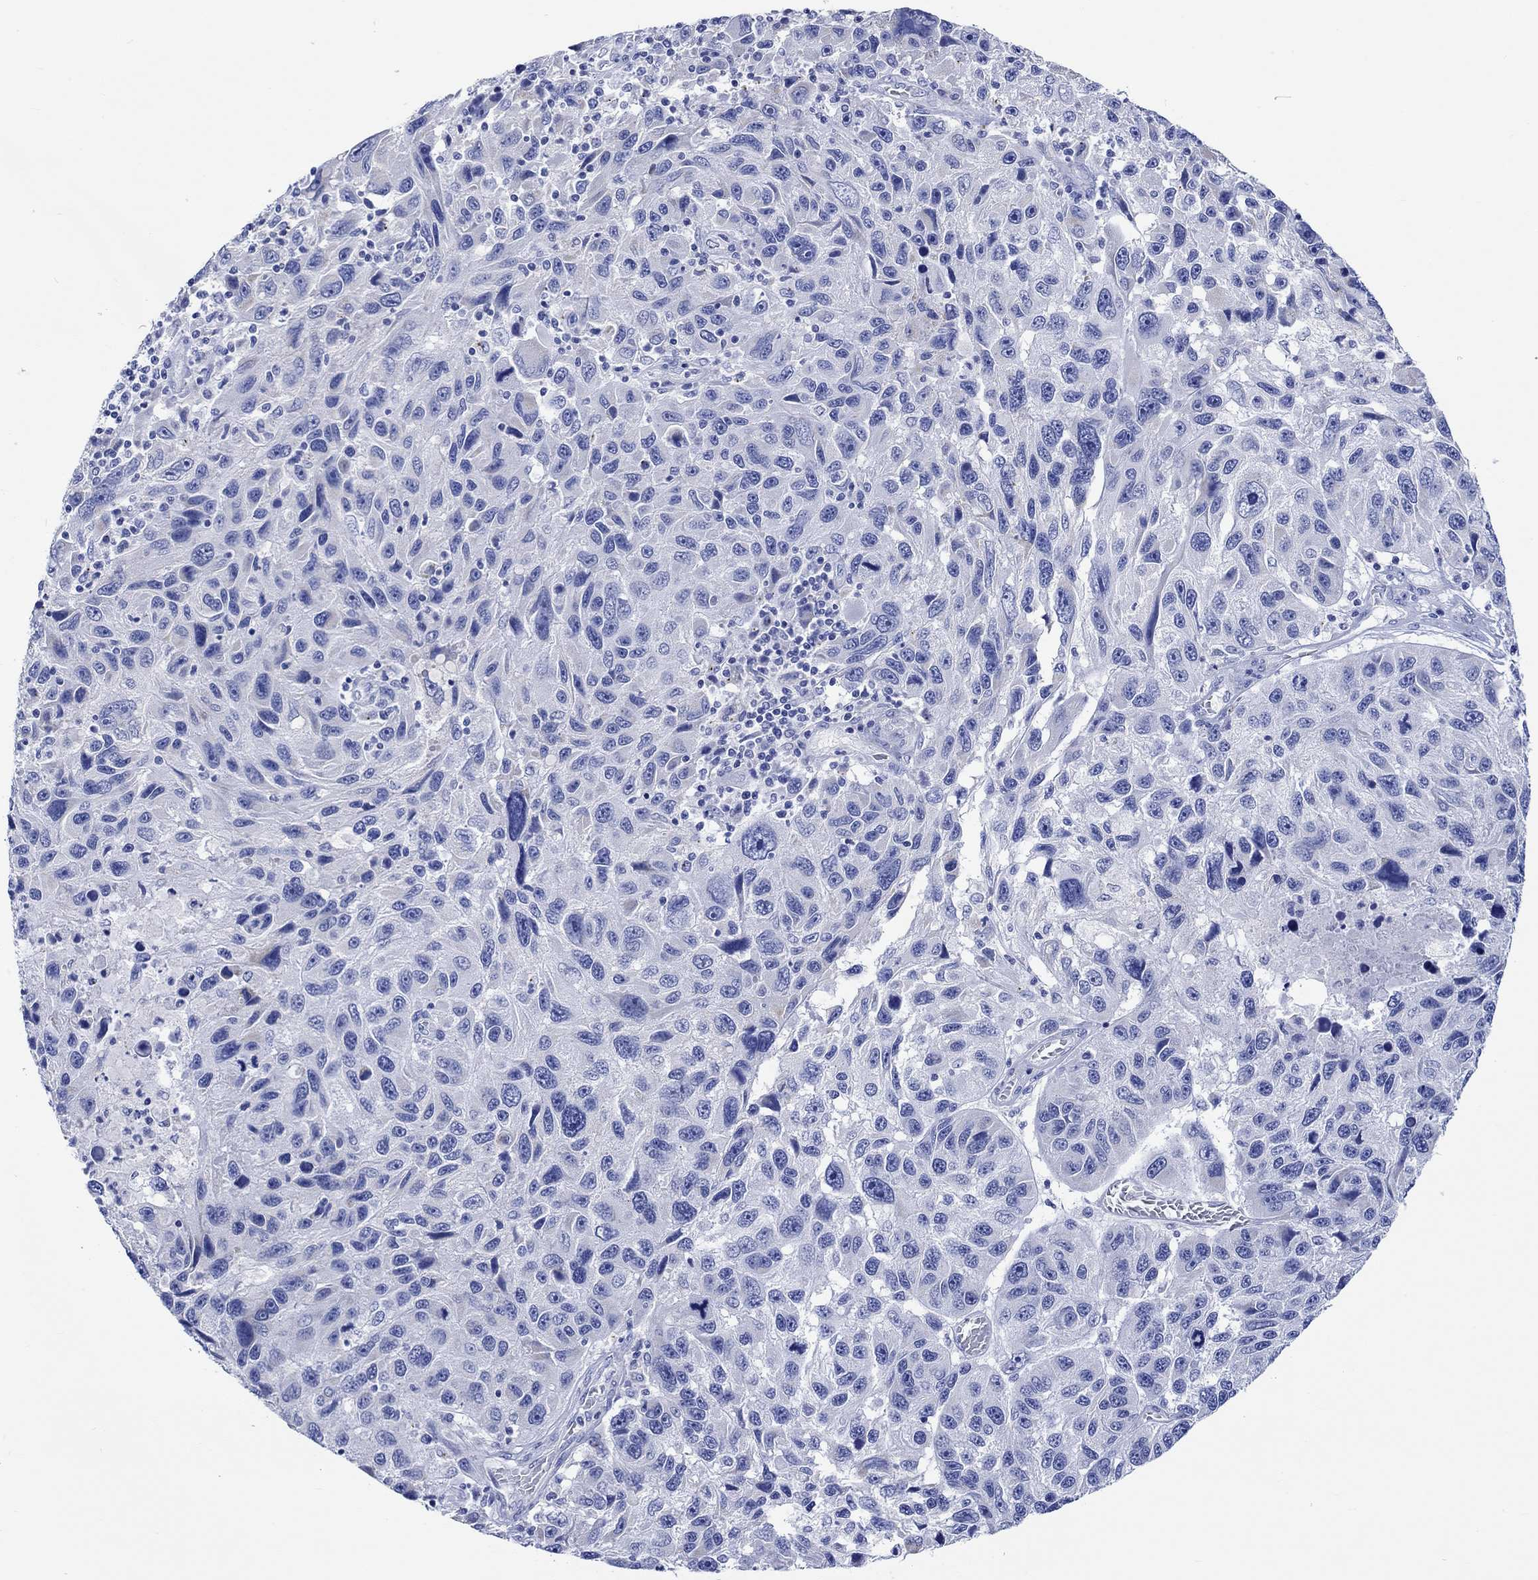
{"staining": {"intensity": "negative", "quantity": "none", "location": "none"}, "tissue": "melanoma", "cell_type": "Tumor cells", "image_type": "cancer", "snomed": [{"axis": "morphology", "description": "Malignant melanoma, NOS"}, {"axis": "topography", "description": "Skin"}], "caption": "High magnification brightfield microscopy of malignant melanoma stained with DAB (brown) and counterstained with hematoxylin (blue): tumor cells show no significant positivity.", "gene": "CPLX2", "patient": {"sex": "male", "age": 53}}